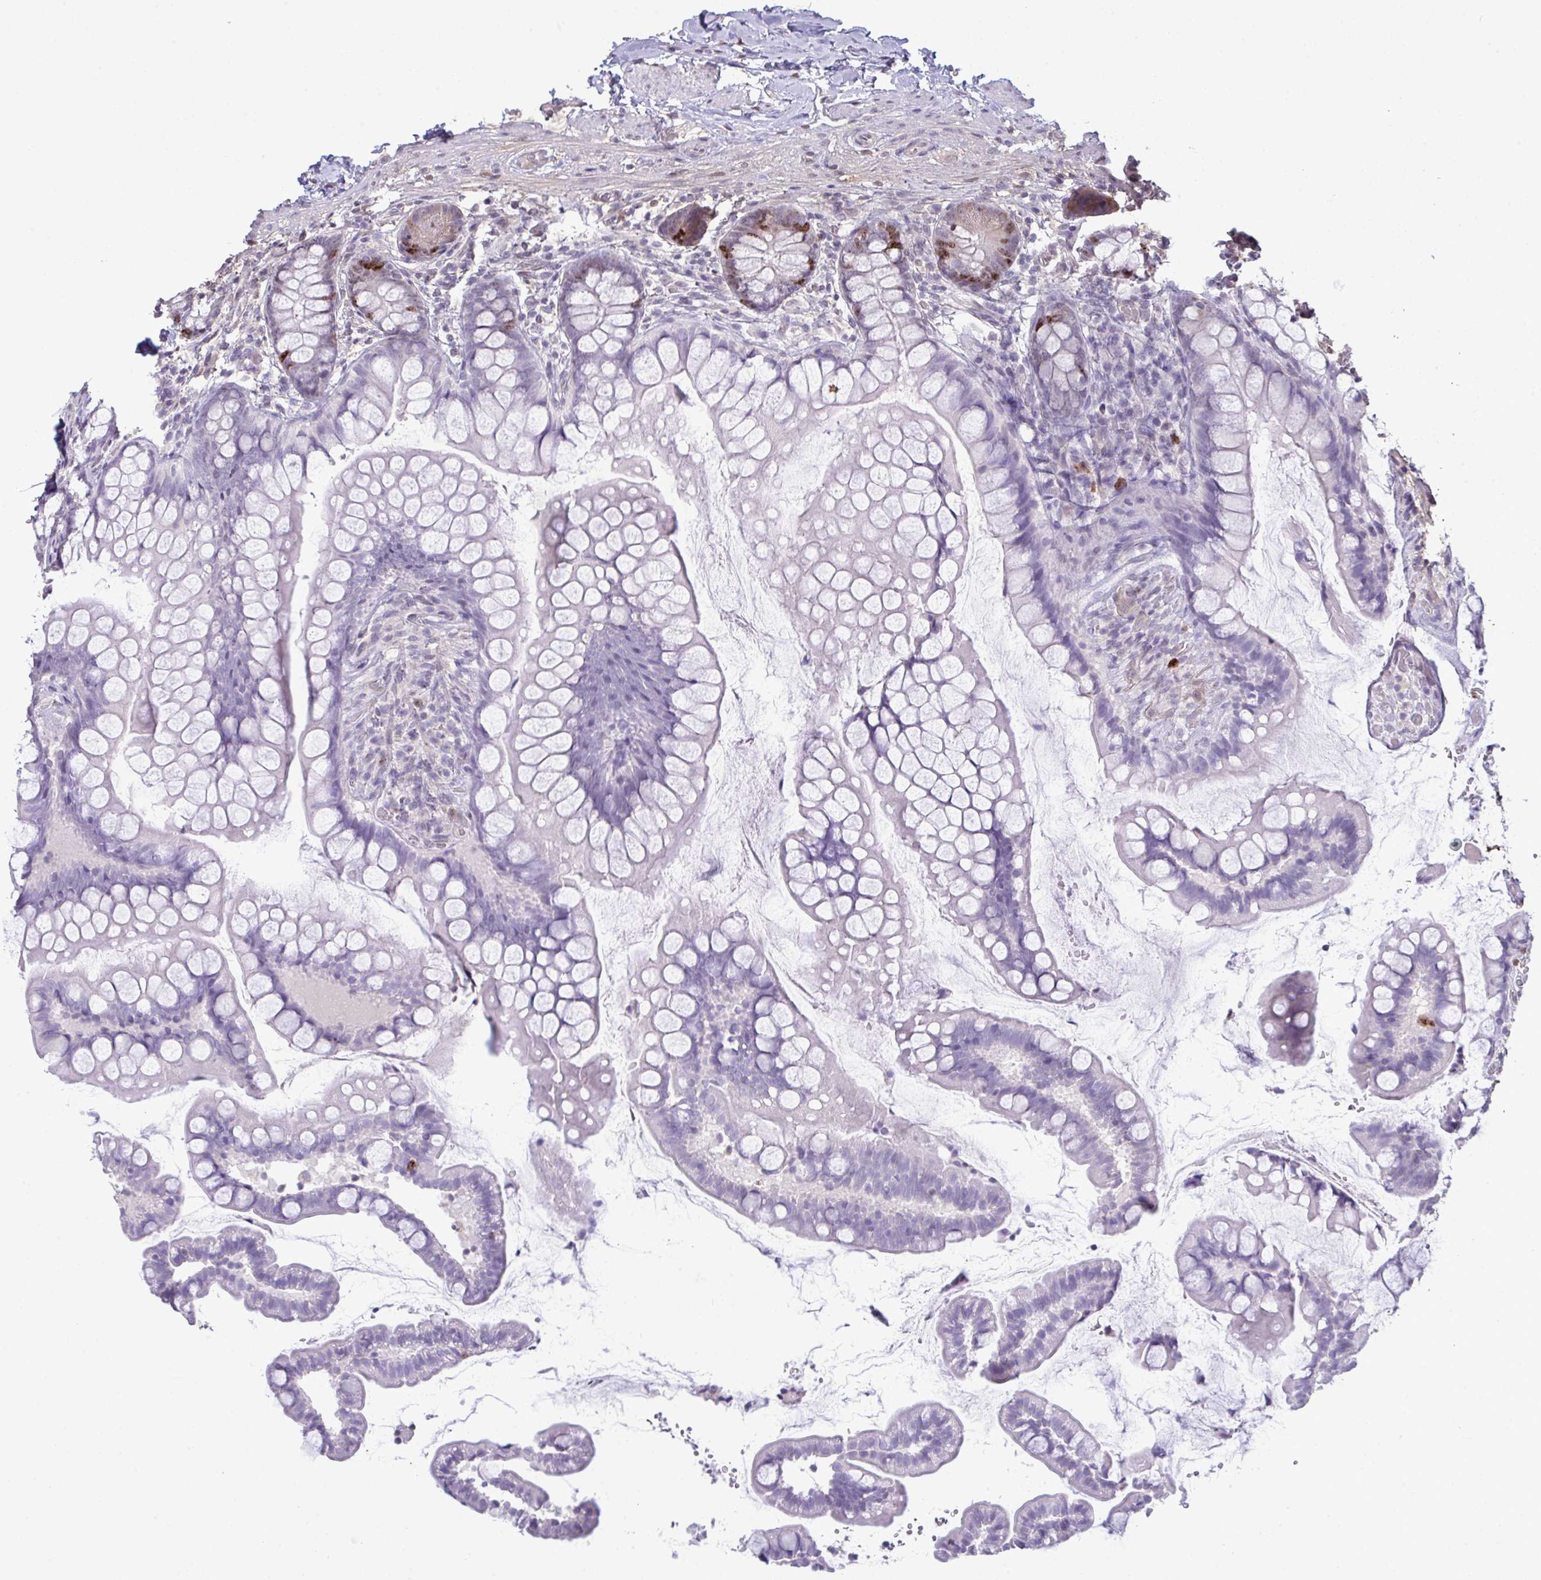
{"staining": {"intensity": "negative", "quantity": "none", "location": "none"}, "tissue": "small intestine", "cell_type": "Glandular cells", "image_type": "normal", "snomed": [{"axis": "morphology", "description": "Normal tissue, NOS"}, {"axis": "topography", "description": "Small intestine"}], "caption": "Protein analysis of benign small intestine shows no significant staining in glandular cells.", "gene": "SETD7", "patient": {"sex": "male", "age": 70}}